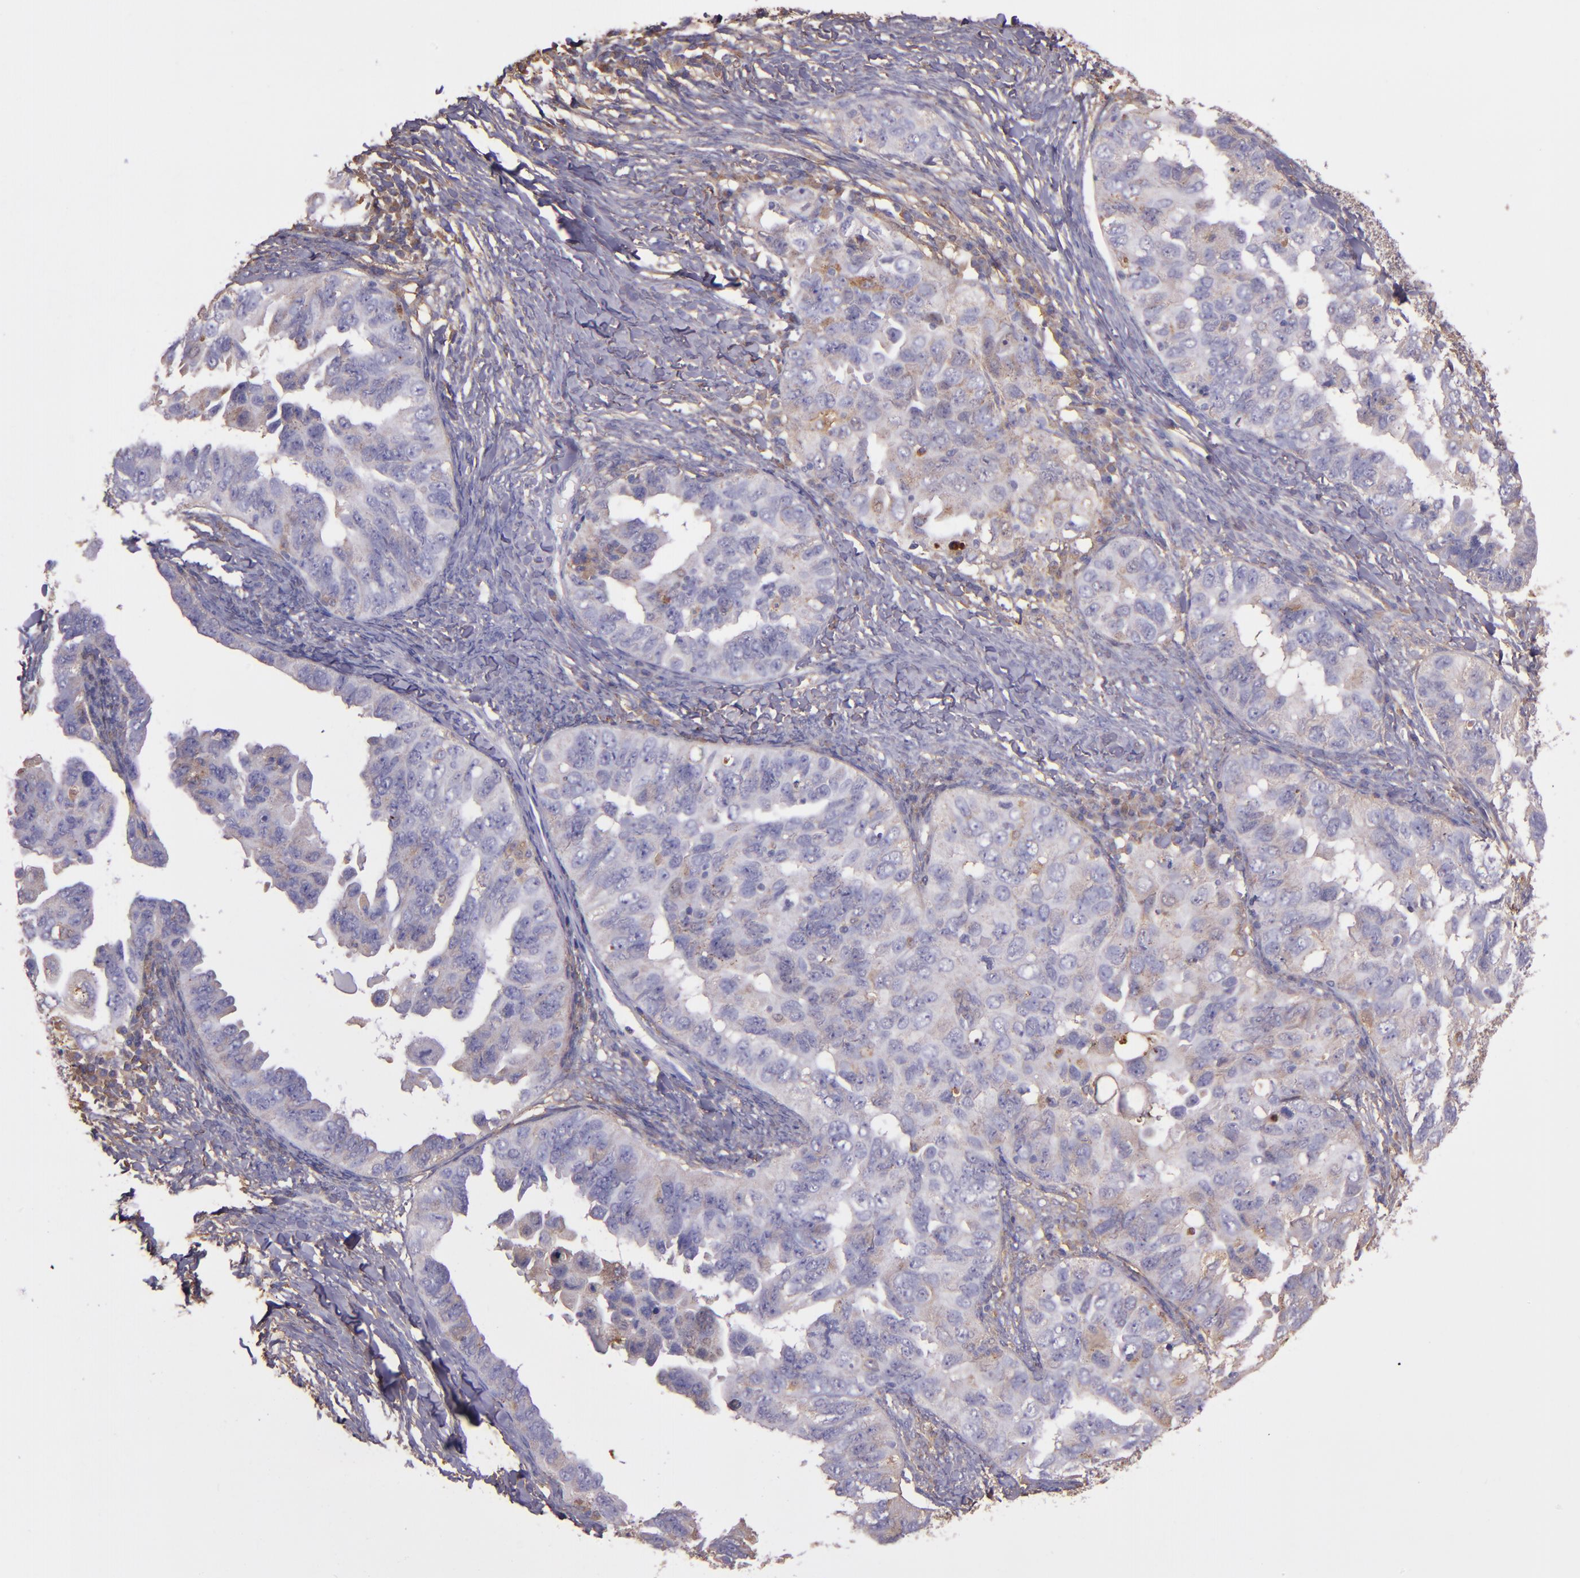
{"staining": {"intensity": "weak", "quantity": "<25%", "location": "cytoplasmic/membranous"}, "tissue": "ovarian cancer", "cell_type": "Tumor cells", "image_type": "cancer", "snomed": [{"axis": "morphology", "description": "Cystadenocarcinoma, serous, NOS"}, {"axis": "topography", "description": "Ovary"}], "caption": "Tumor cells show no significant staining in ovarian serous cystadenocarcinoma.", "gene": "WASHC1", "patient": {"sex": "female", "age": 82}}